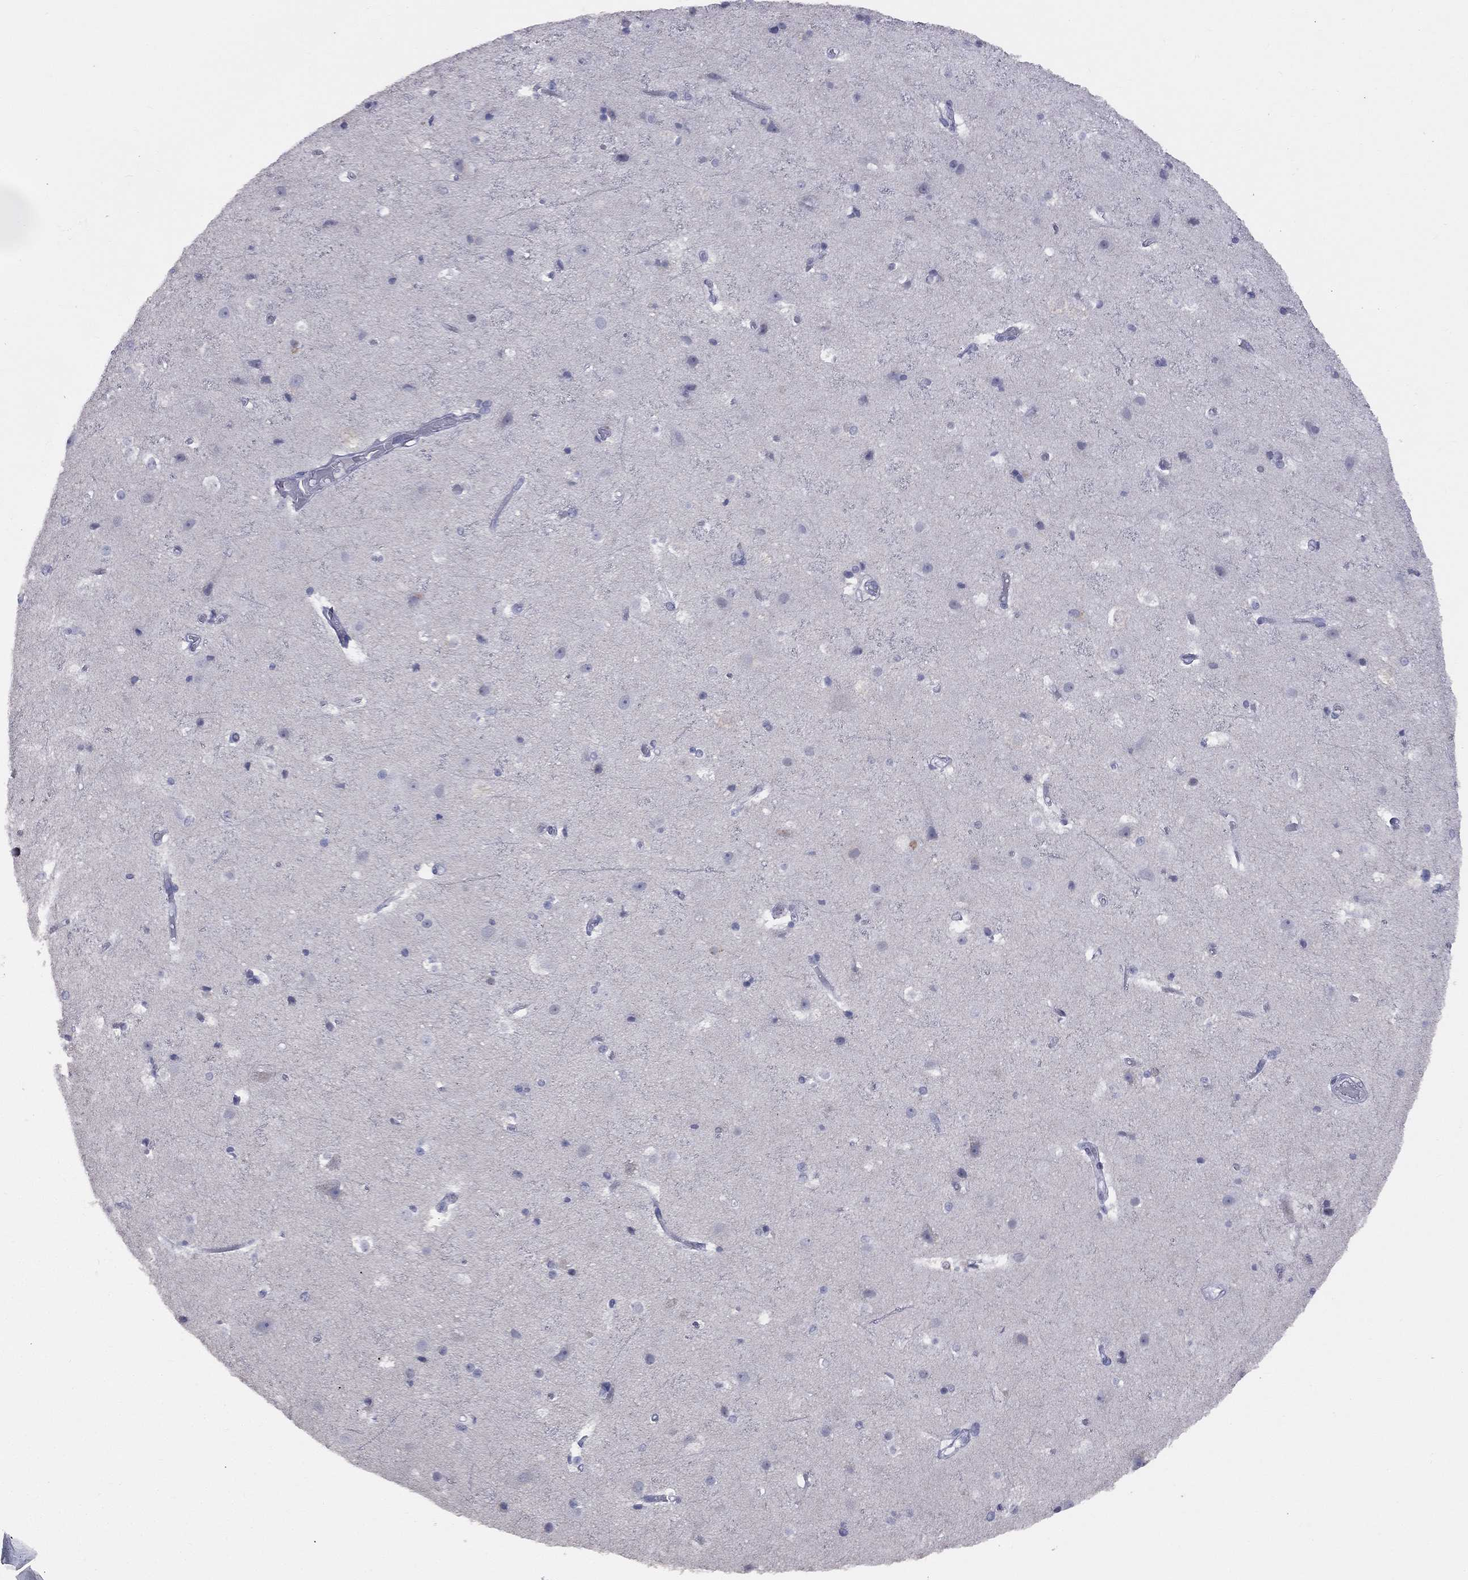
{"staining": {"intensity": "negative", "quantity": "none", "location": "none"}, "tissue": "cerebral cortex", "cell_type": "Endothelial cells", "image_type": "normal", "snomed": [{"axis": "morphology", "description": "Normal tissue, NOS"}, {"axis": "topography", "description": "Cerebral cortex"}], "caption": "Protein analysis of normal cerebral cortex reveals no significant expression in endothelial cells. (DAB (3,3'-diaminobenzidine) IHC, high magnification).", "gene": "DMKN", "patient": {"sex": "female", "age": 52}}